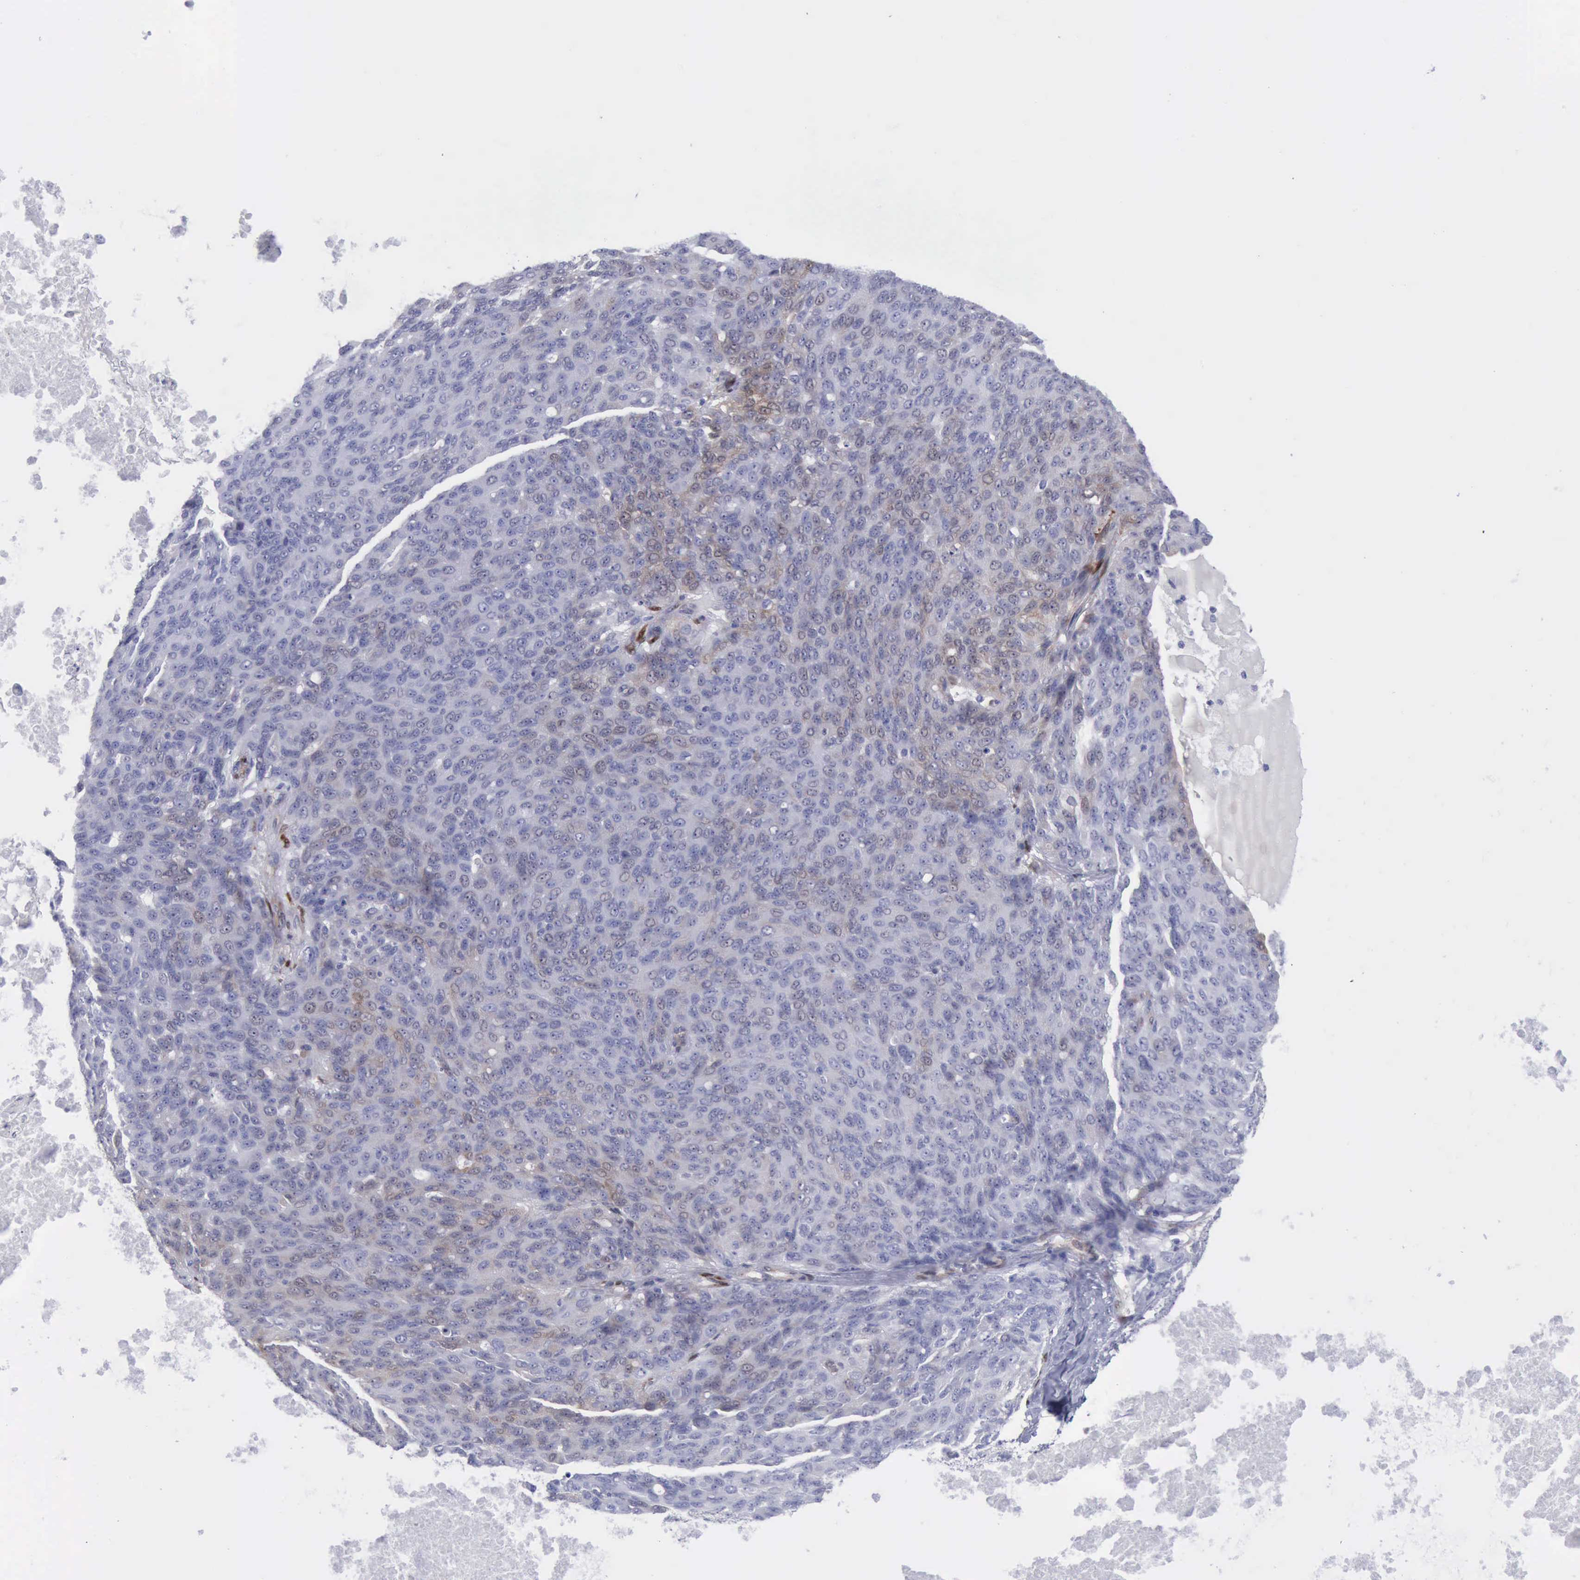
{"staining": {"intensity": "negative", "quantity": "none", "location": "none"}, "tissue": "ovarian cancer", "cell_type": "Tumor cells", "image_type": "cancer", "snomed": [{"axis": "morphology", "description": "Carcinoma, endometroid"}, {"axis": "topography", "description": "Ovary"}], "caption": "Tumor cells show no significant protein staining in ovarian cancer.", "gene": "FHL1", "patient": {"sex": "female", "age": 60}}